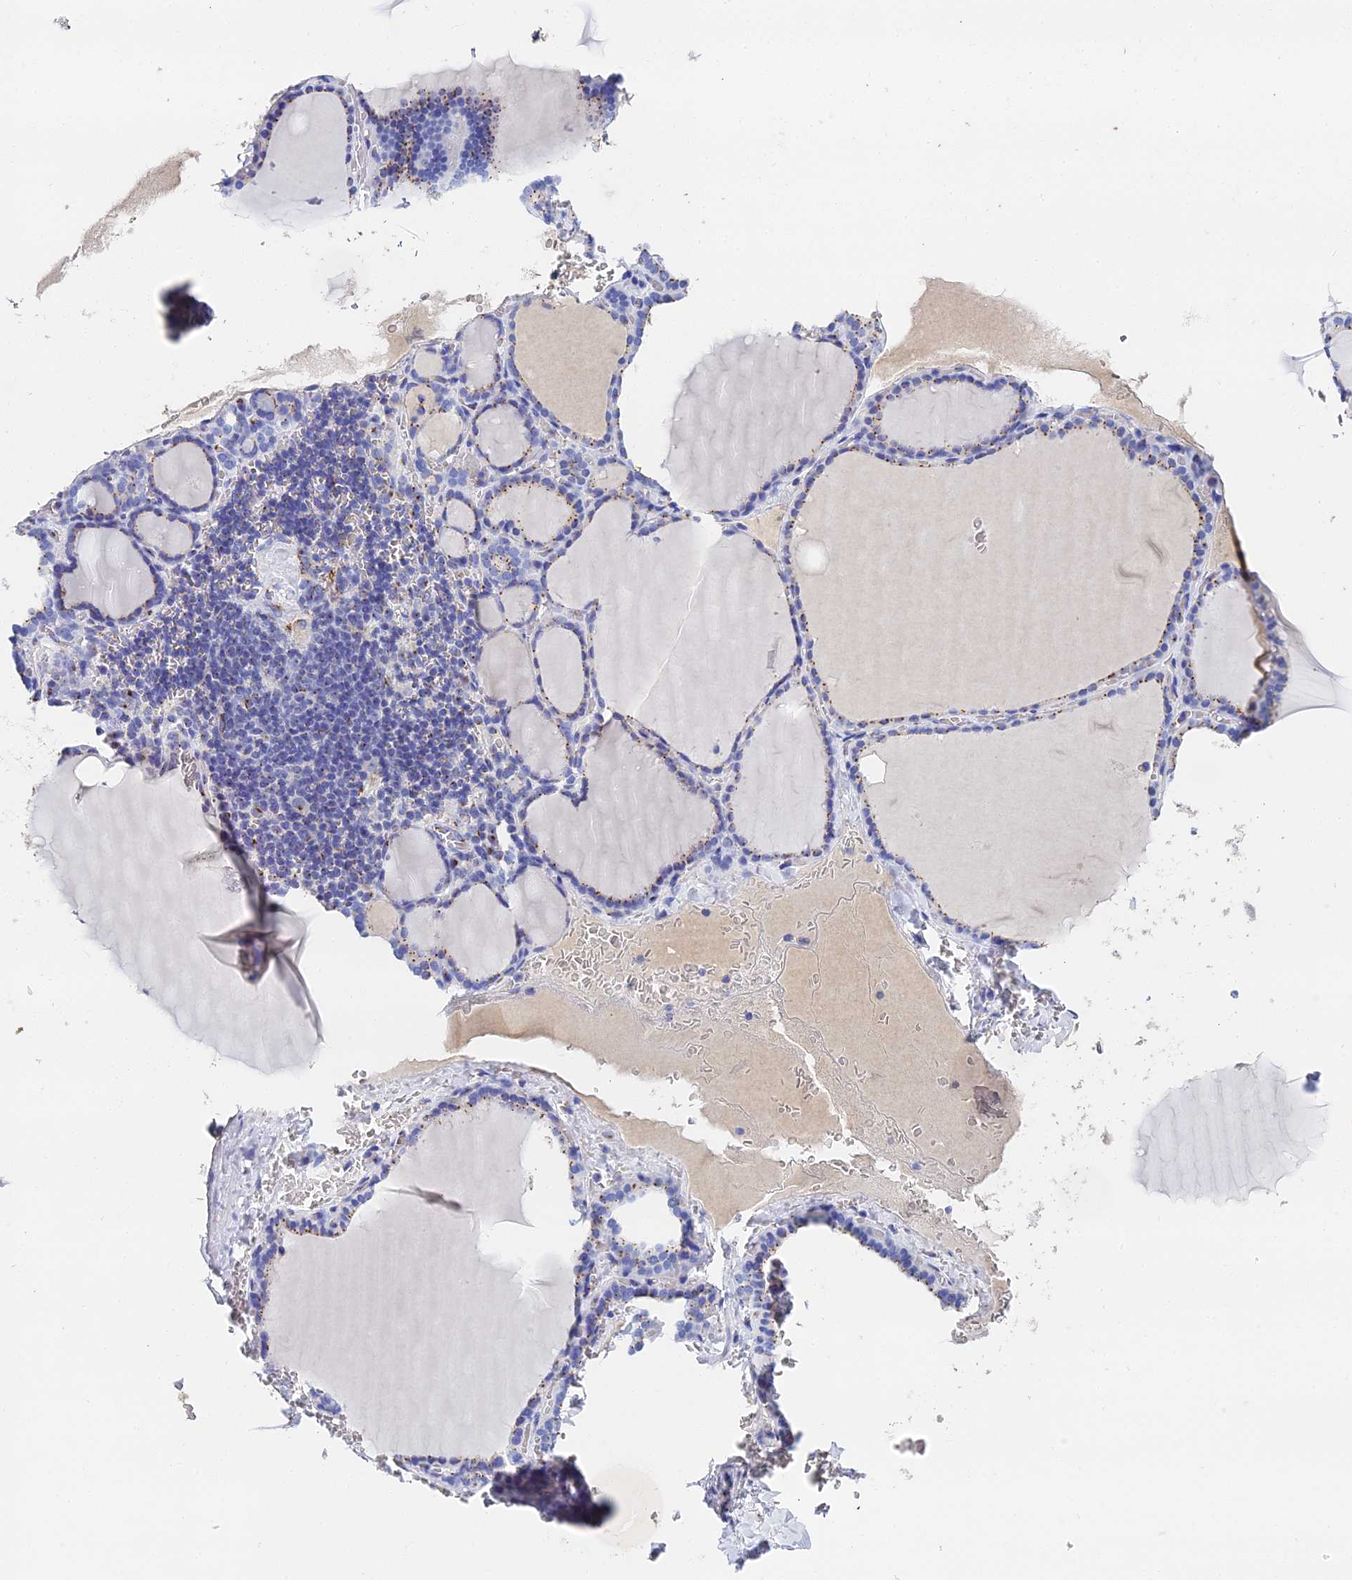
{"staining": {"intensity": "weak", "quantity": "25%-75%", "location": "cytoplasmic/membranous"}, "tissue": "thyroid gland", "cell_type": "Glandular cells", "image_type": "normal", "snomed": [{"axis": "morphology", "description": "Normal tissue, NOS"}, {"axis": "topography", "description": "Thyroid gland"}], "caption": "Protein expression analysis of normal human thyroid gland reveals weak cytoplasmic/membranous staining in approximately 25%-75% of glandular cells.", "gene": "ENSG00000268674", "patient": {"sex": "female", "age": 39}}